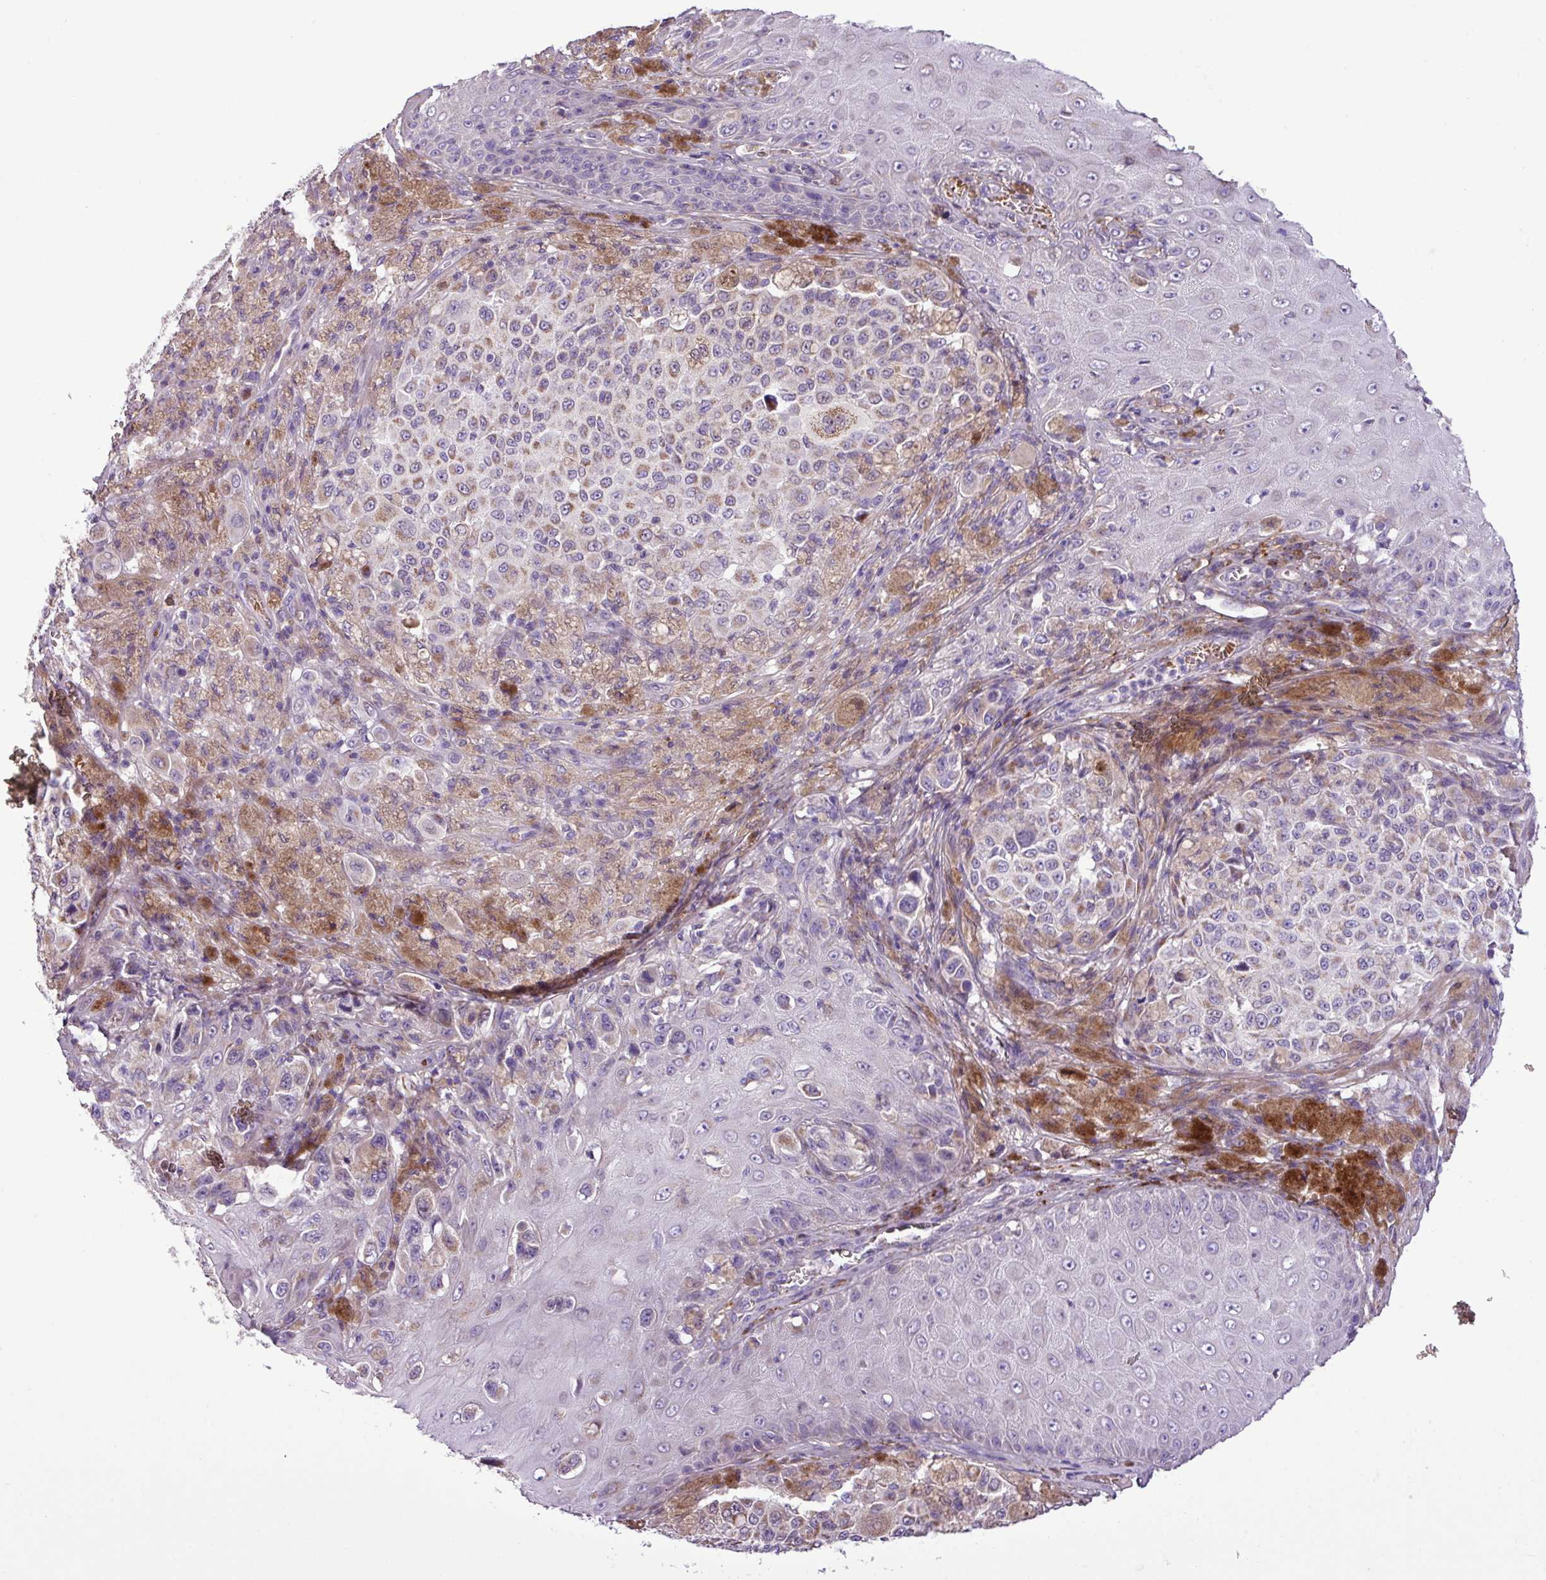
{"staining": {"intensity": "moderate", "quantity": "<25%", "location": "cytoplasmic/membranous"}, "tissue": "melanoma", "cell_type": "Tumor cells", "image_type": "cancer", "snomed": [{"axis": "morphology", "description": "Malignant melanoma, NOS"}, {"axis": "topography", "description": "Skin"}], "caption": "About <25% of tumor cells in human malignant melanoma demonstrate moderate cytoplasmic/membranous protein staining as visualized by brown immunohistochemical staining.", "gene": "FAM183A", "patient": {"sex": "female", "age": 63}}